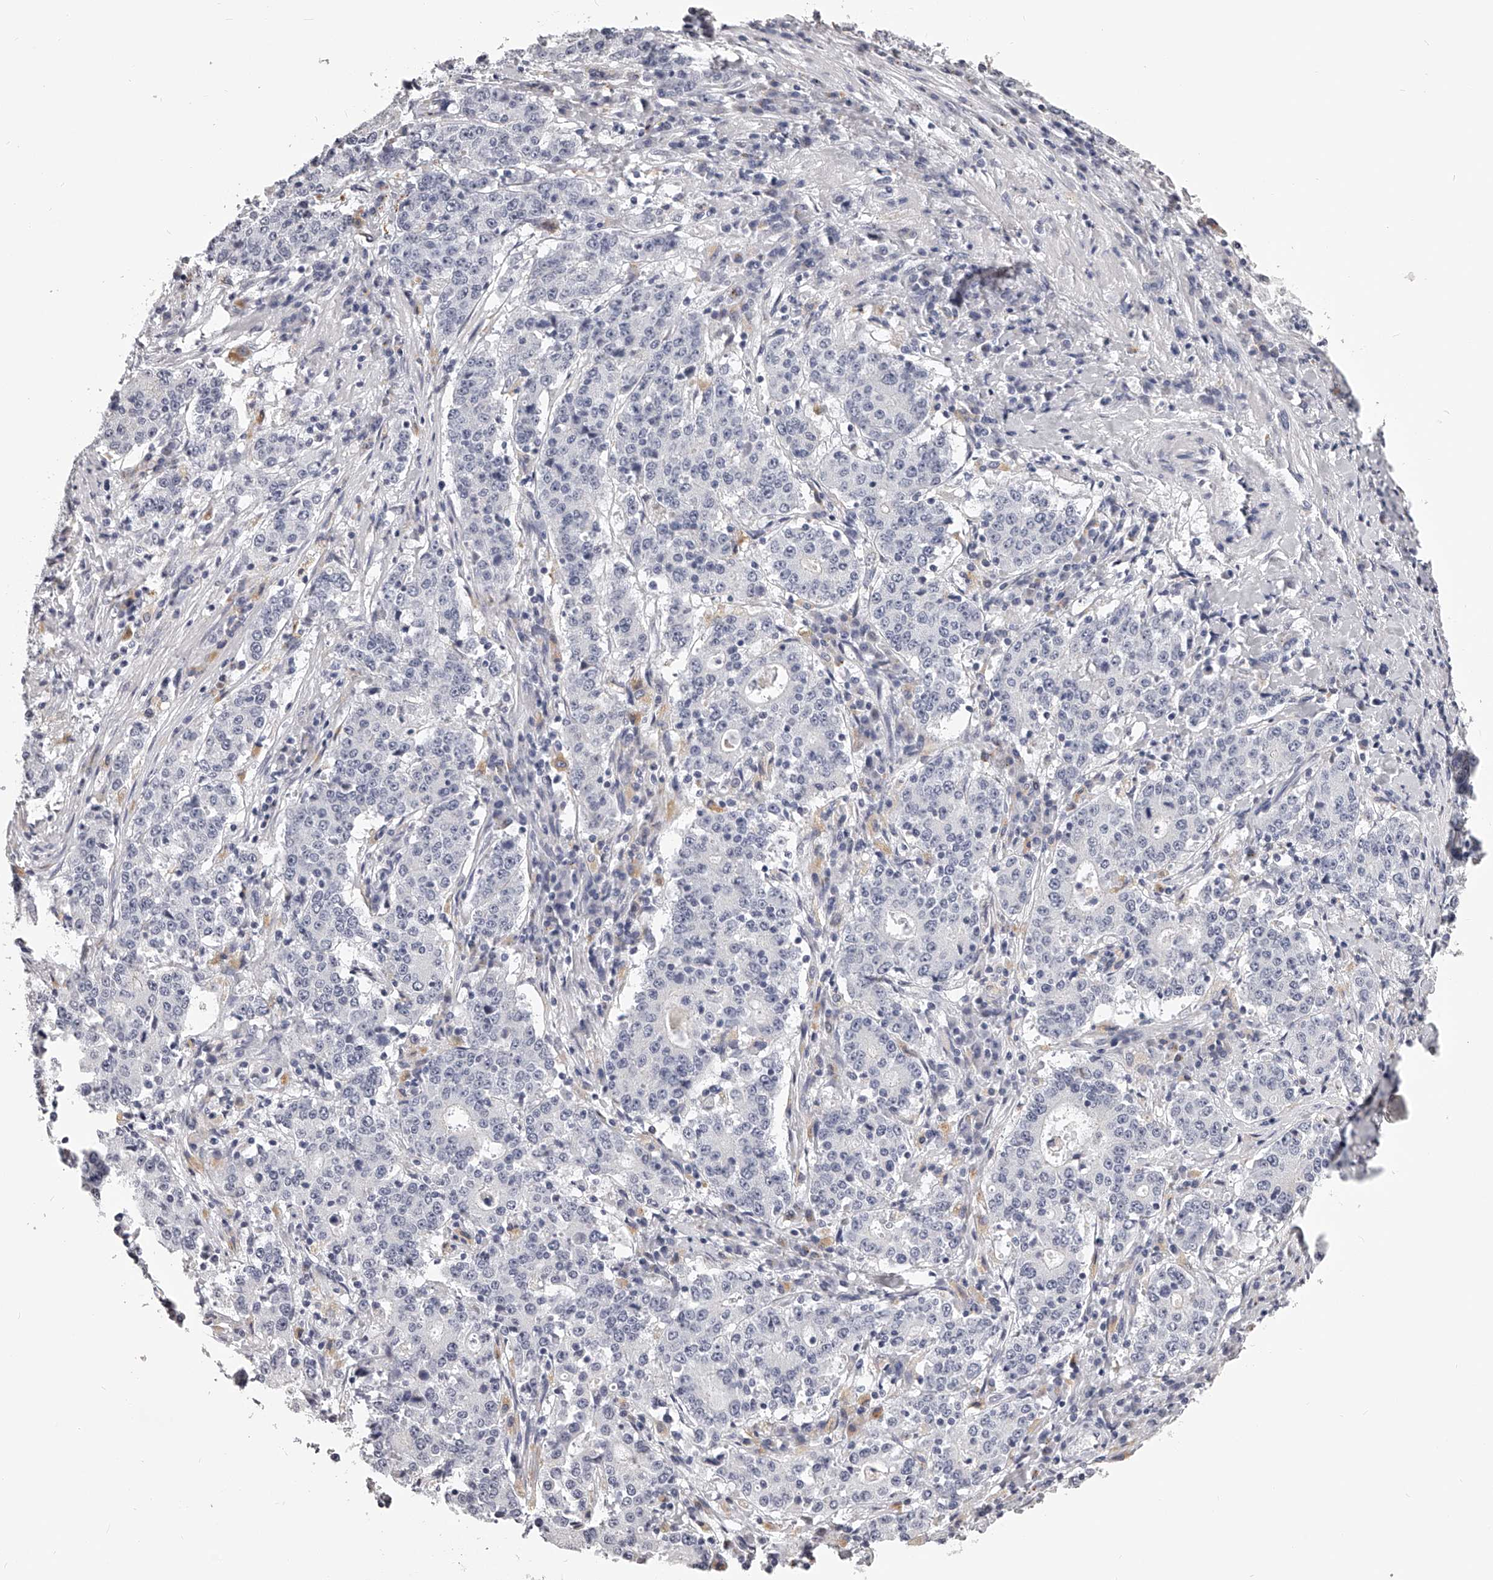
{"staining": {"intensity": "negative", "quantity": "none", "location": "none"}, "tissue": "stomach cancer", "cell_type": "Tumor cells", "image_type": "cancer", "snomed": [{"axis": "morphology", "description": "Adenocarcinoma, NOS"}, {"axis": "topography", "description": "Stomach"}], "caption": "IHC of human stomach cancer (adenocarcinoma) displays no staining in tumor cells.", "gene": "DMRT1", "patient": {"sex": "male", "age": 59}}